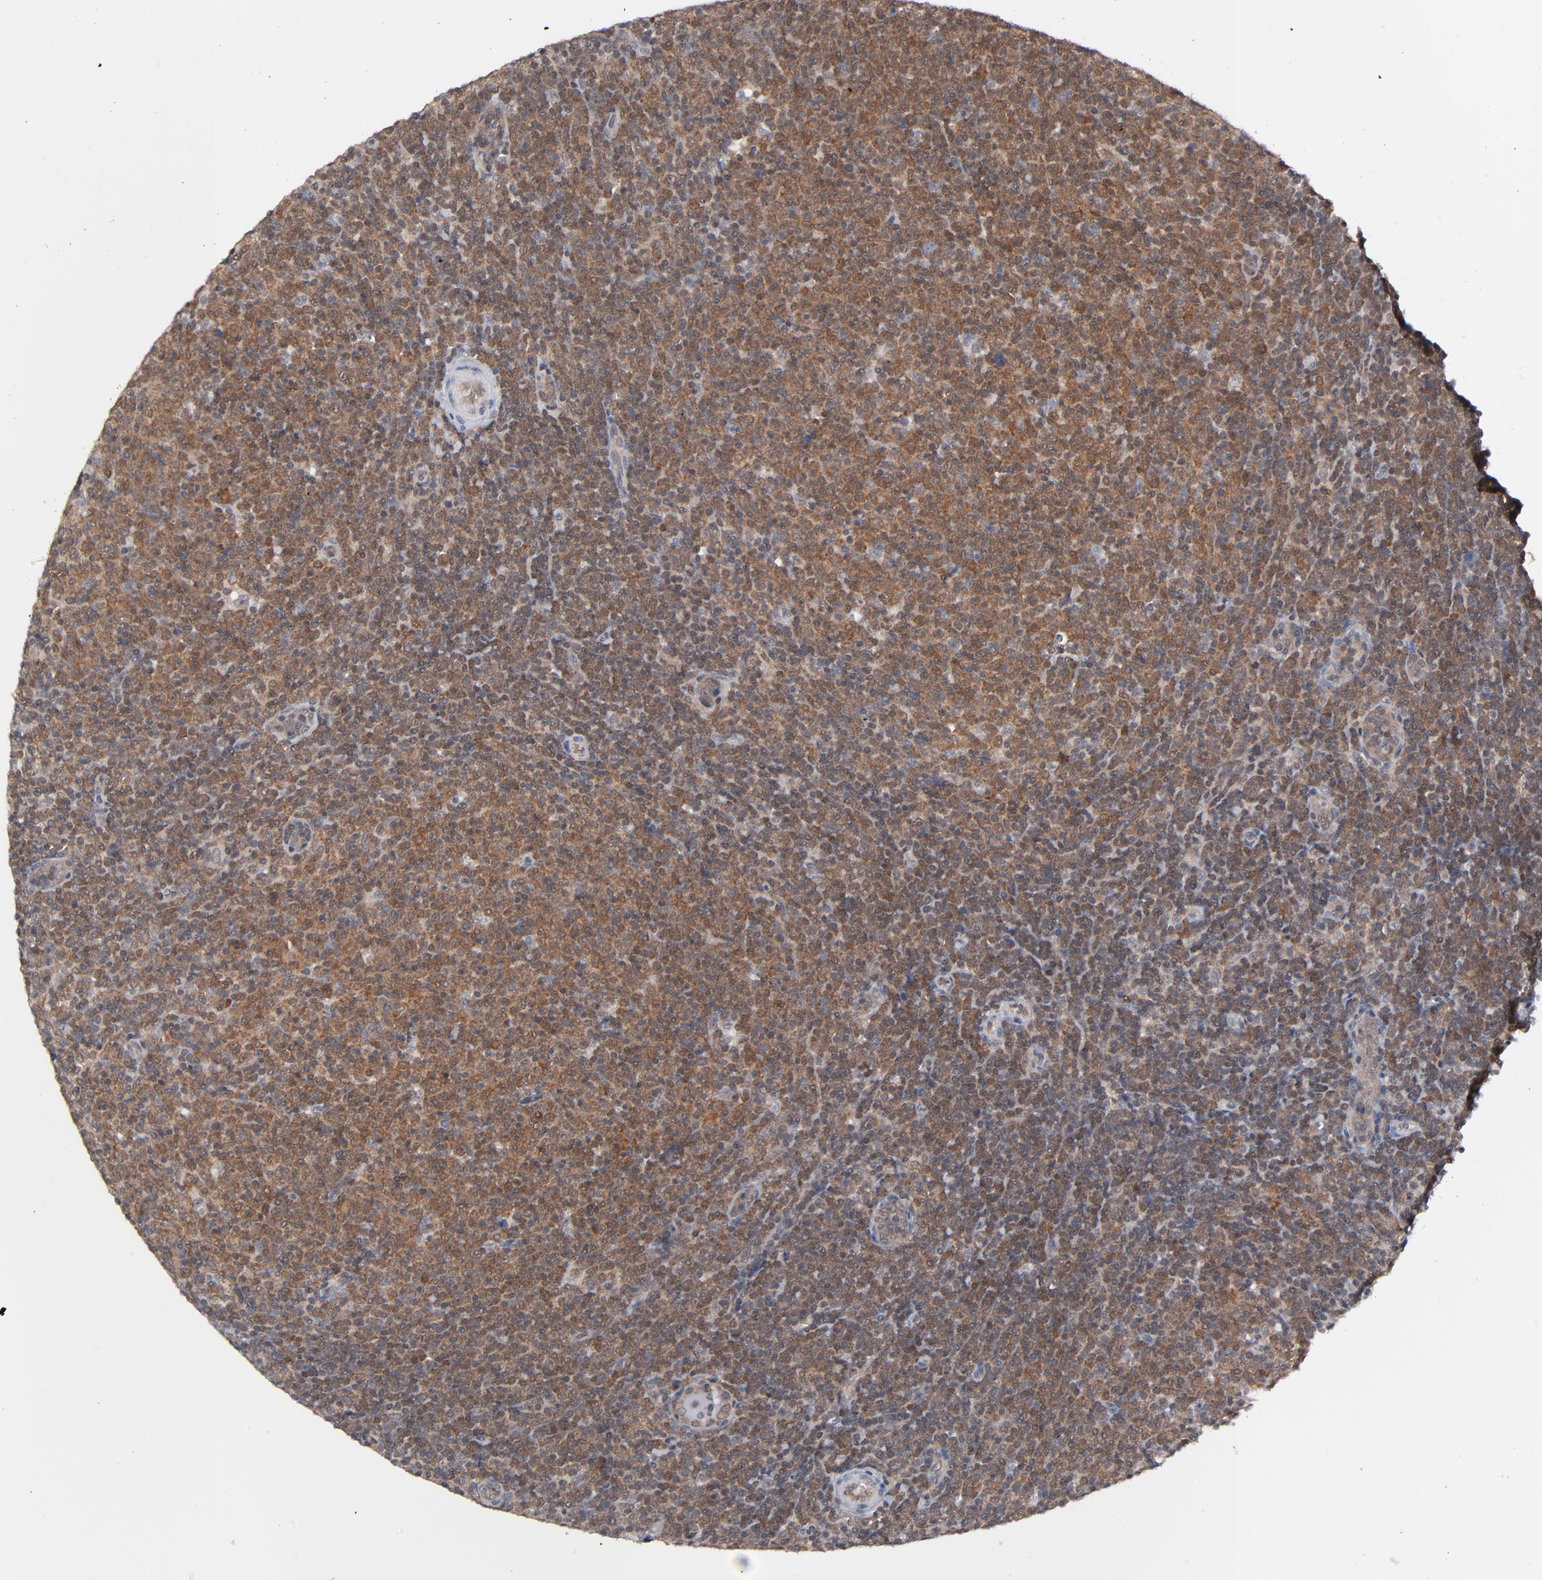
{"staining": {"intensity": "moderate", "quantity": ">75%", "location": "cytoplasmic/membranous,nuclear"}, "tissue": "lymphoma", "cell_type": "Tumor cells", "image_type": "cancer", "snomed": [{"axis": "morphology", "description": "Malignant lymphoma, non-Hodgkin's type, Low grade"}, {"axis": "topography", "description": "Lymph node"}], "caption": "Protein analysis of malignant lymphoma, non-Hodgkin's type (low-grade) tissue shows moderate cytoplasmic/membranous and nuclear positivity in approximately >75% of tumor cells. (DAB IHC with brightfield microscopy, high magnification).", "gene": "RPS6KB1", "patient": {"sex": "male", "age": 70}}